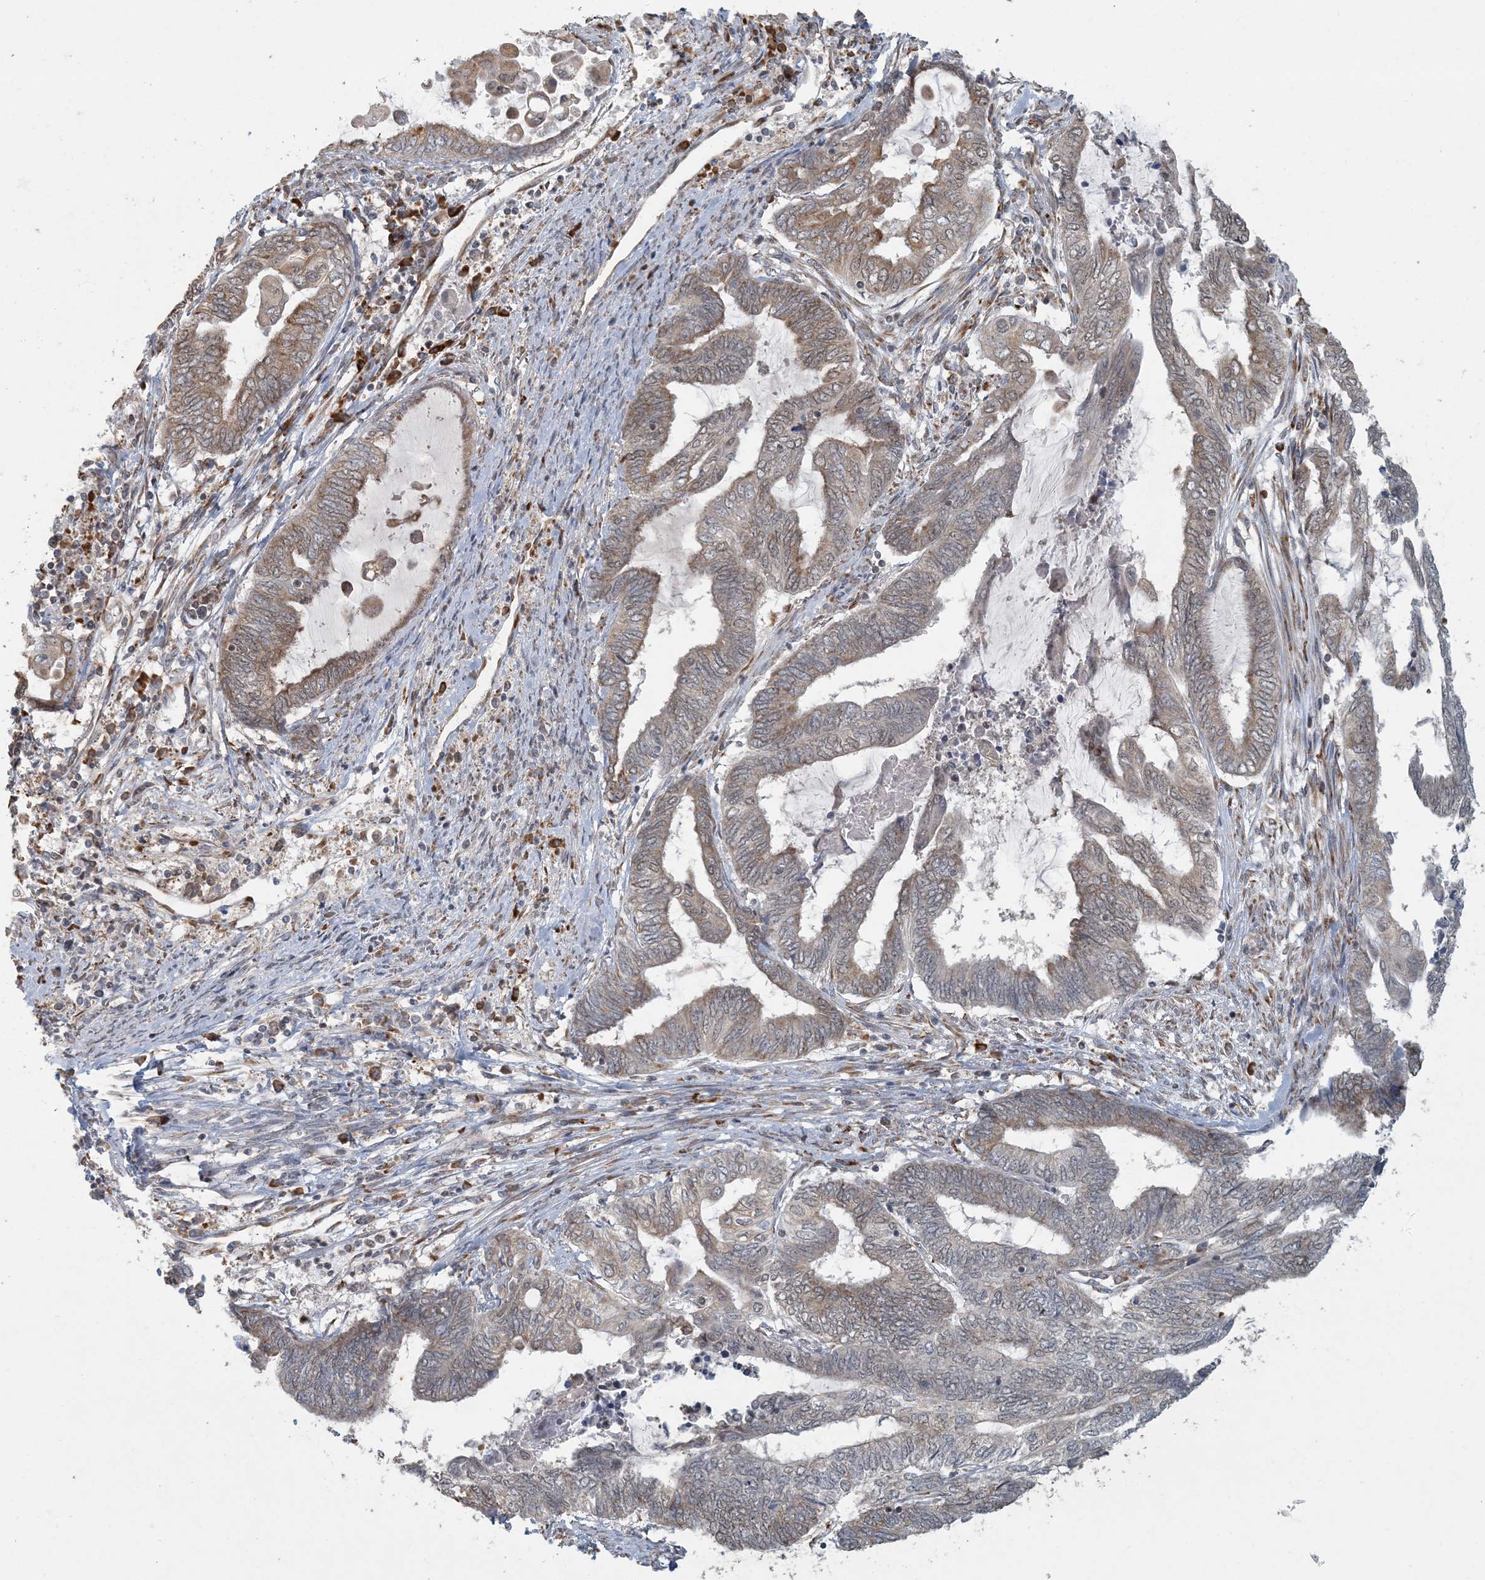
{"staining": {"intensity": "moderate", "quantity": "25%-75%", "location": "cytoplasmic/membranous,nuclear"}, "tissue": "endometrial cancer", "cell_type": "Tumor cells", "image_type": "cancer", "snomed": [{"axis": "morphology", "description": "Adenocarcinoma, NOS"}, {"axis": "topography", "description": "Uterus"}, {"axis": "topography", "description": "Endometrium"}], "caption": "Protein expression analysis of human endometrial cancer reveals moderate cytoplasmic/membranous and nuclear positivity in approximately 25%-75% of tumor cells. (Brightfield microscopy of DAB IHC at high magnification).", "gene": "AK9", "patient": {"sex": "female", "age": 70}}